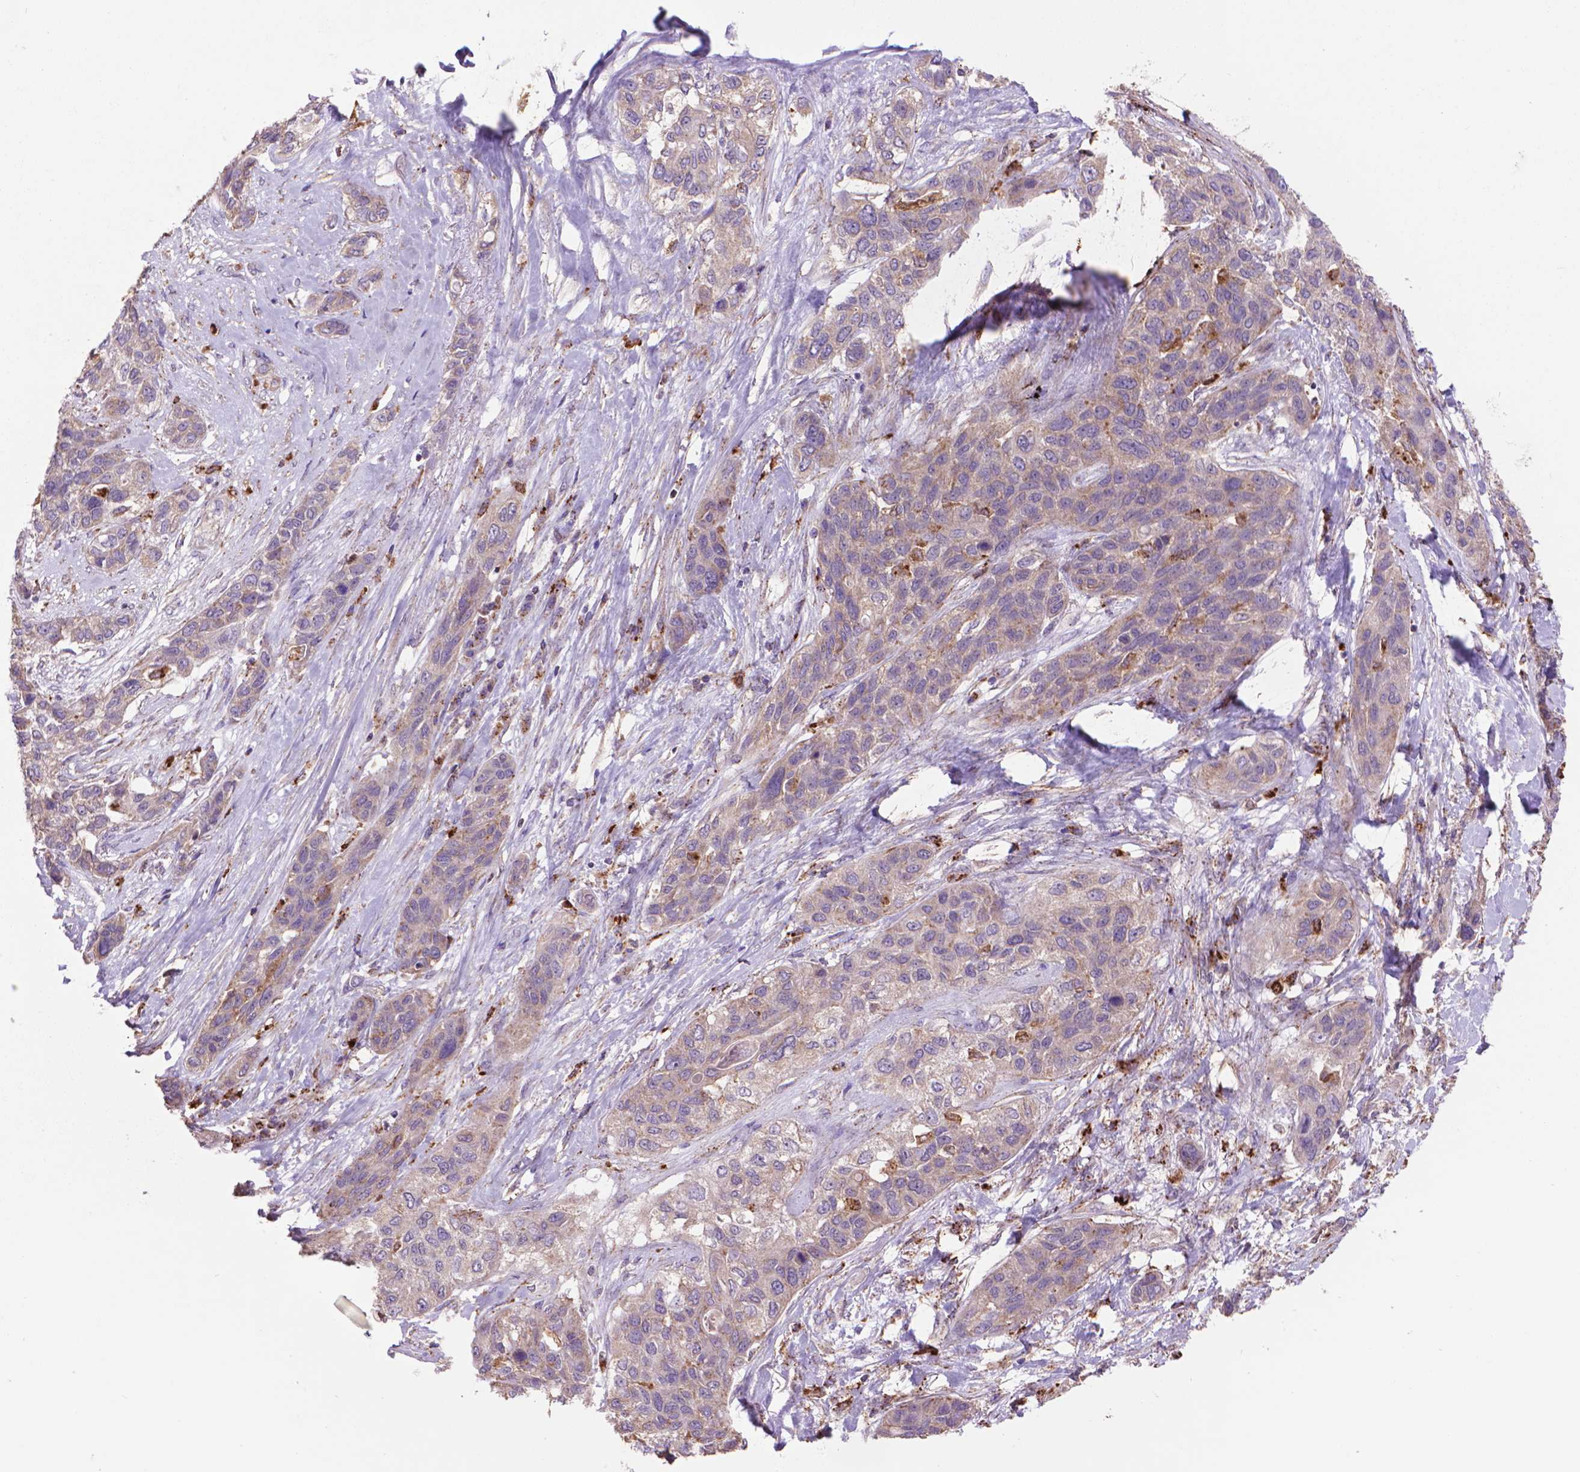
{"staining": {"intensity": "weak", "quantity": ">75%", "location": "cytoplasmic/membranous"}, "tissue": "lung cancer", "cell_type": "Tumor cells", "image_type": "cancer", "snomed": [{"axis": "morphology", "description": "Squamous cell carcinoma, NOS"}, {"axis": "topography", "description": "Lung"}], "caption": "Lung squamous cell carcinoma stained with a brown dye shows weak cytoplasmic/membranous positive positivity in approximately >75% of tumor cells.", "gene": "GLB1", "patient": {"sex": "female", "age": 70}}